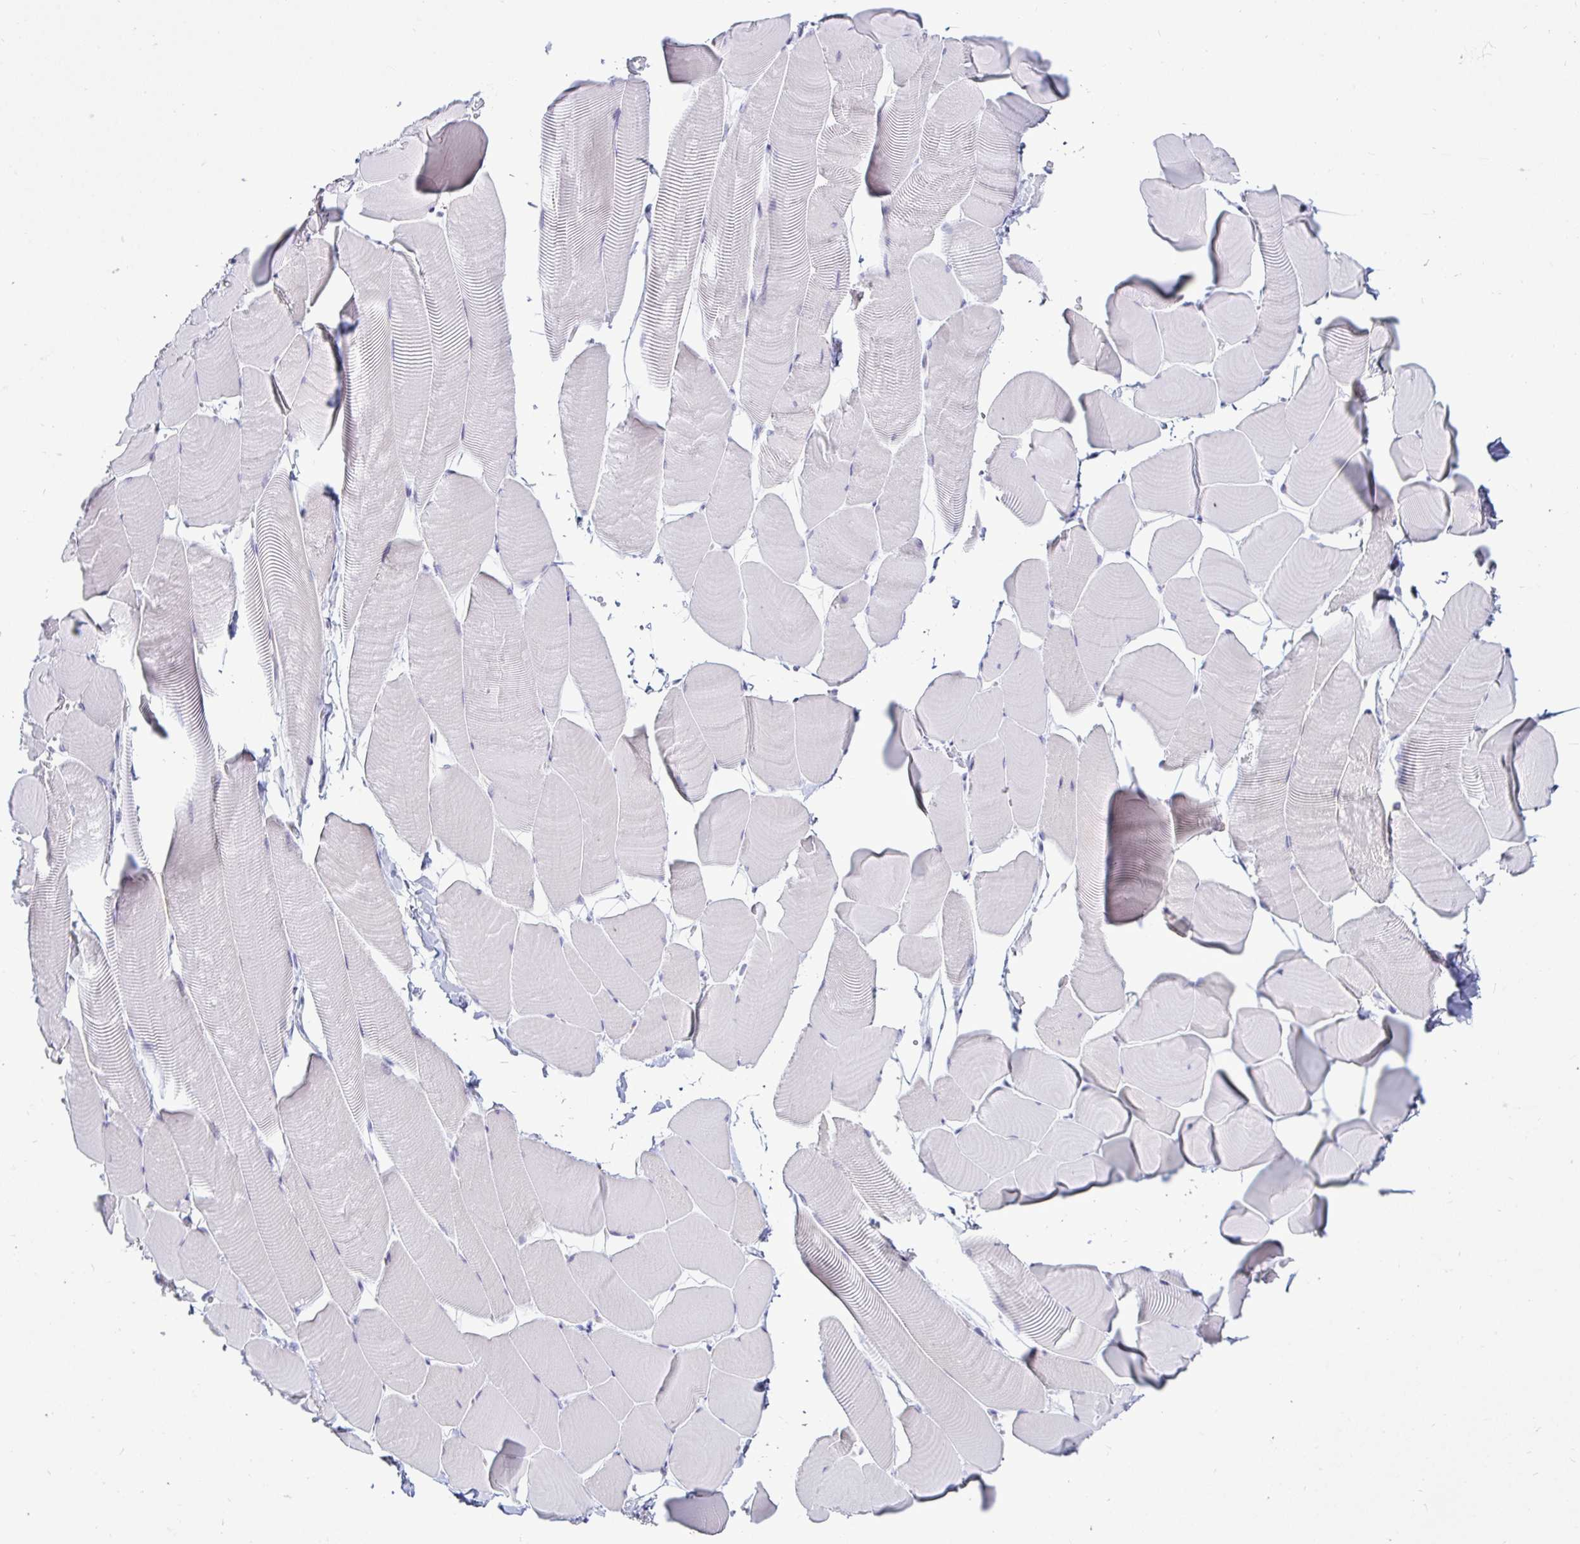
{"staining": {"intensity": "negative", "quantity": "none", "location": "none"}, "tissue": "skeletal muscle", "cell_type": "Myocytes", "image_type": "normal", "snomed": [{"axis": "morphology", "description": "Normal tissue, NOS"}, {"axis": "topography", "description": "Skeletal muscle"}], "caption": "Immunohistochemistry micrograph of unremarkable skeletal muscle: human skeletal muscle stained with DAB (3,3'-diaminobenzidine) displays no significant protein positivity in myocytes.", "gene": "TFPI2", "patient": {"sex": "male", "age": 25}}